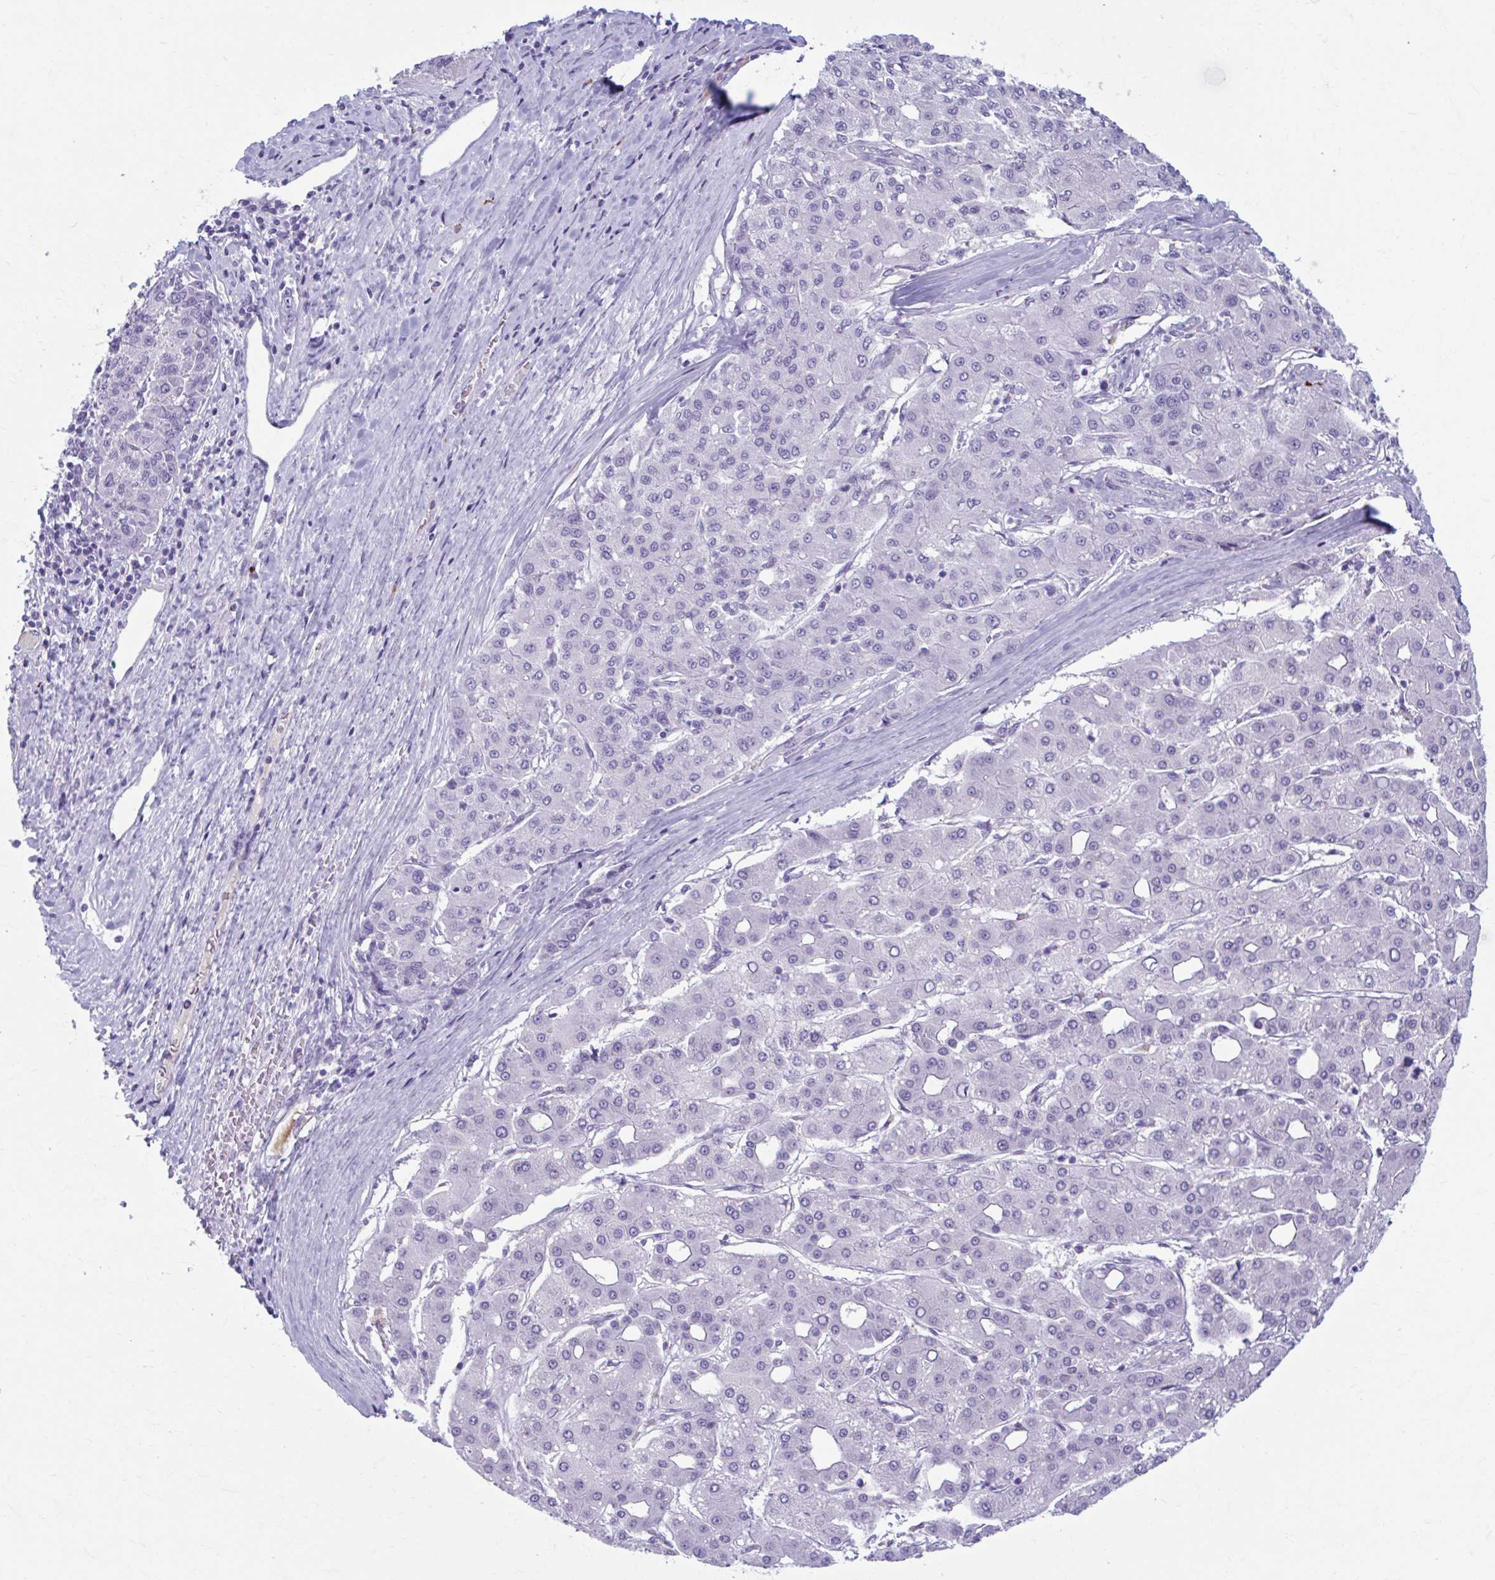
{"staining": {"intensity": "negative", "quantity": "none", "location": "none"}, "tissue": "liver cancer", "cell_type": "Tumor cells", "image_type": "cancer", "snomed": [{"axis": "morphology", "description": "Carcinoma, Hepatocellular, NOS"}, {"axis": "topography", "description": "Liver"}], "caption": "DAB immunohistochemical staining of human liver hepatocellular carcinoma displays no significant staining in tumor cells.", "gene": "C12orf71", "patient": {"sex": "male", "age": 65}}